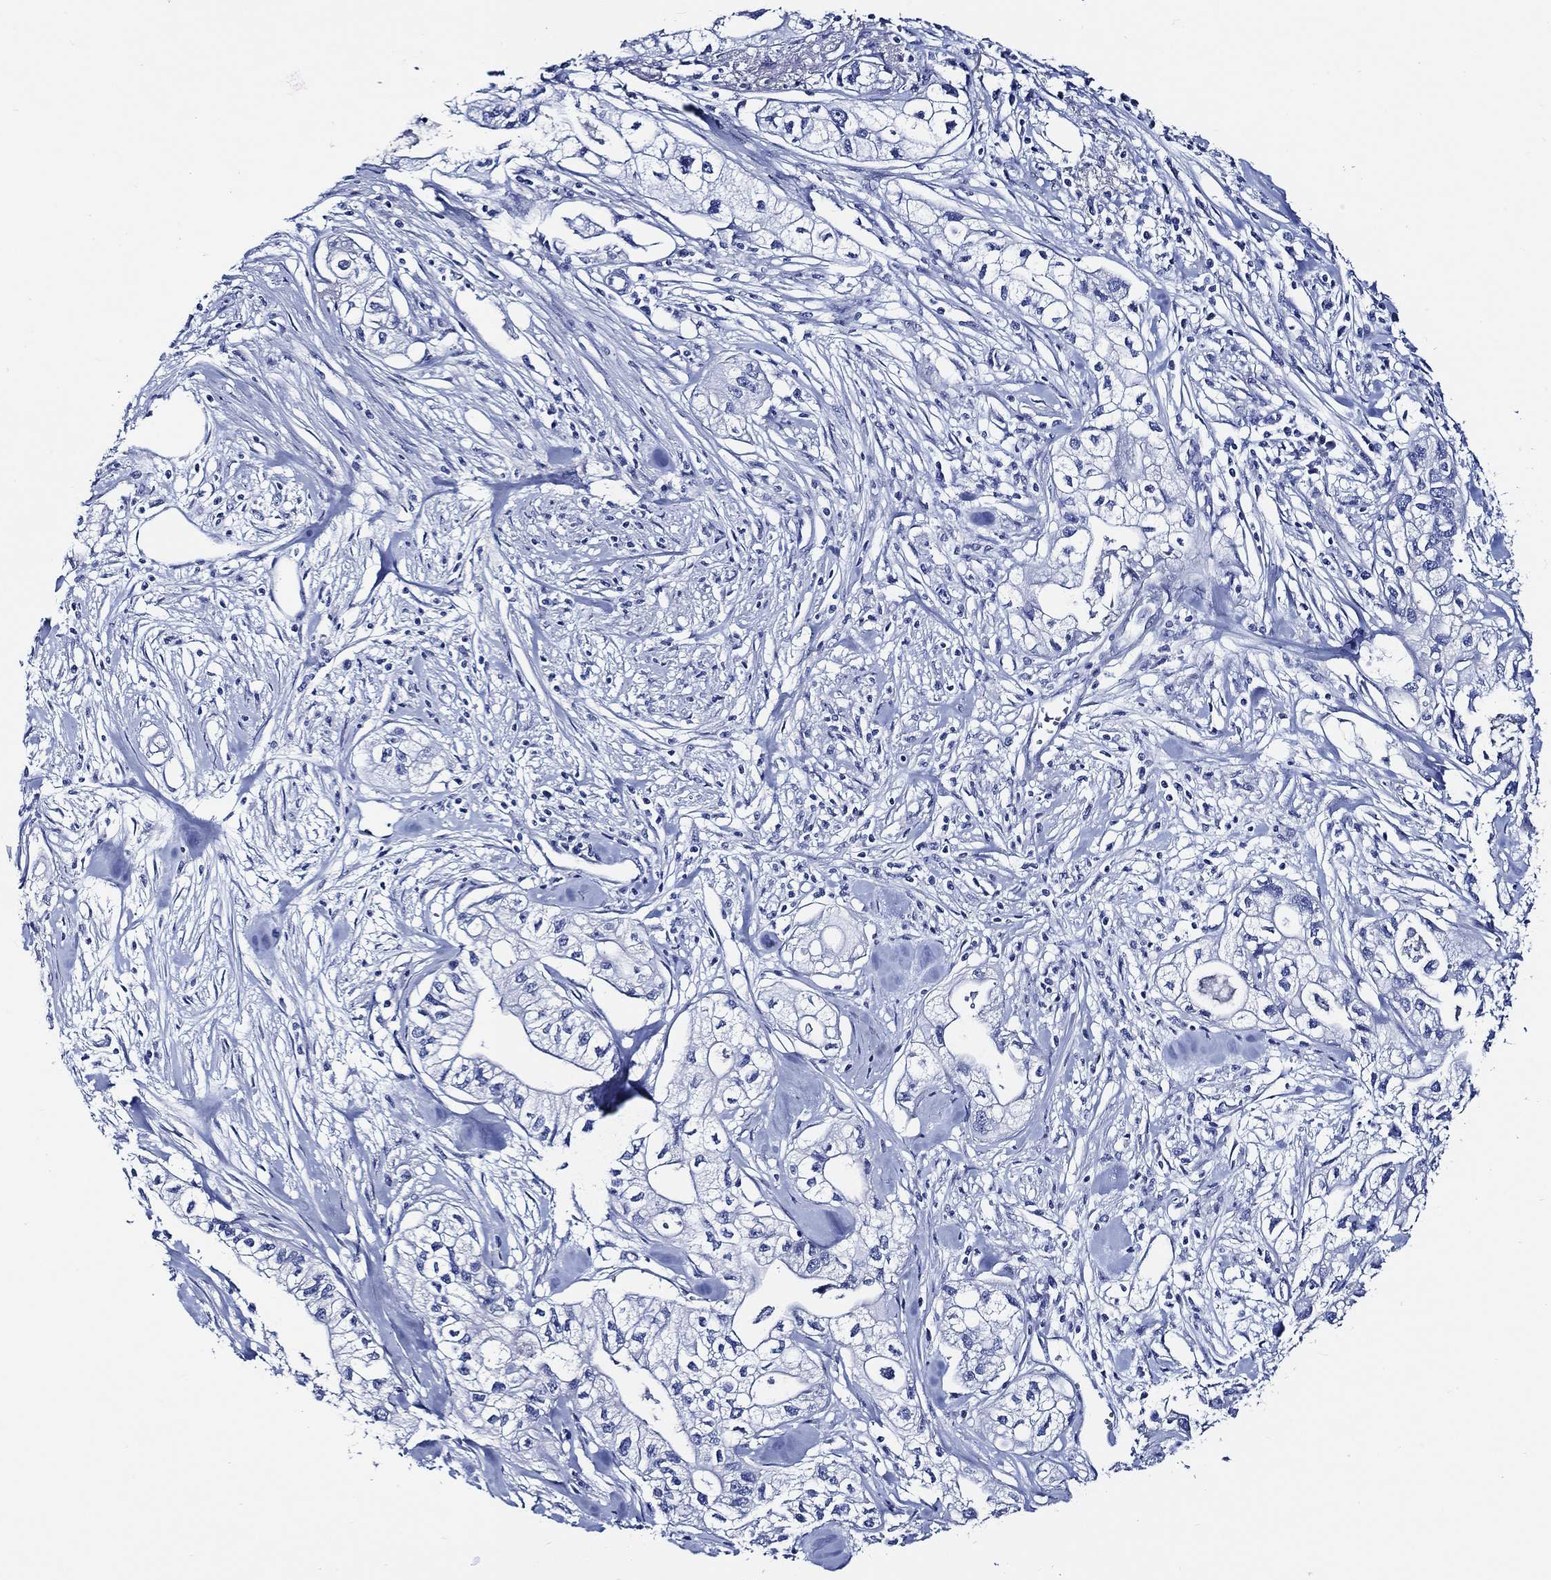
{"staining": {"intensity": "negative", "quantity": "none", "location": "none"}, "tissue": "pancreatic cancer", "cell_type": "Tumor cells", "image_type": "cancer", "snomed": [{"axis": "morphology", "description": "Adenocarcinoma, NOS"}, {"axis": "topography", "description": "Pancreas"}], "caption": "Pancreatic cancer (adenocarcinoma) was stained to show a protein in brown. There is no significant staining in tumor cells.", "gene": "WDR62", "patient": {"sex": "male", "age": 70}}